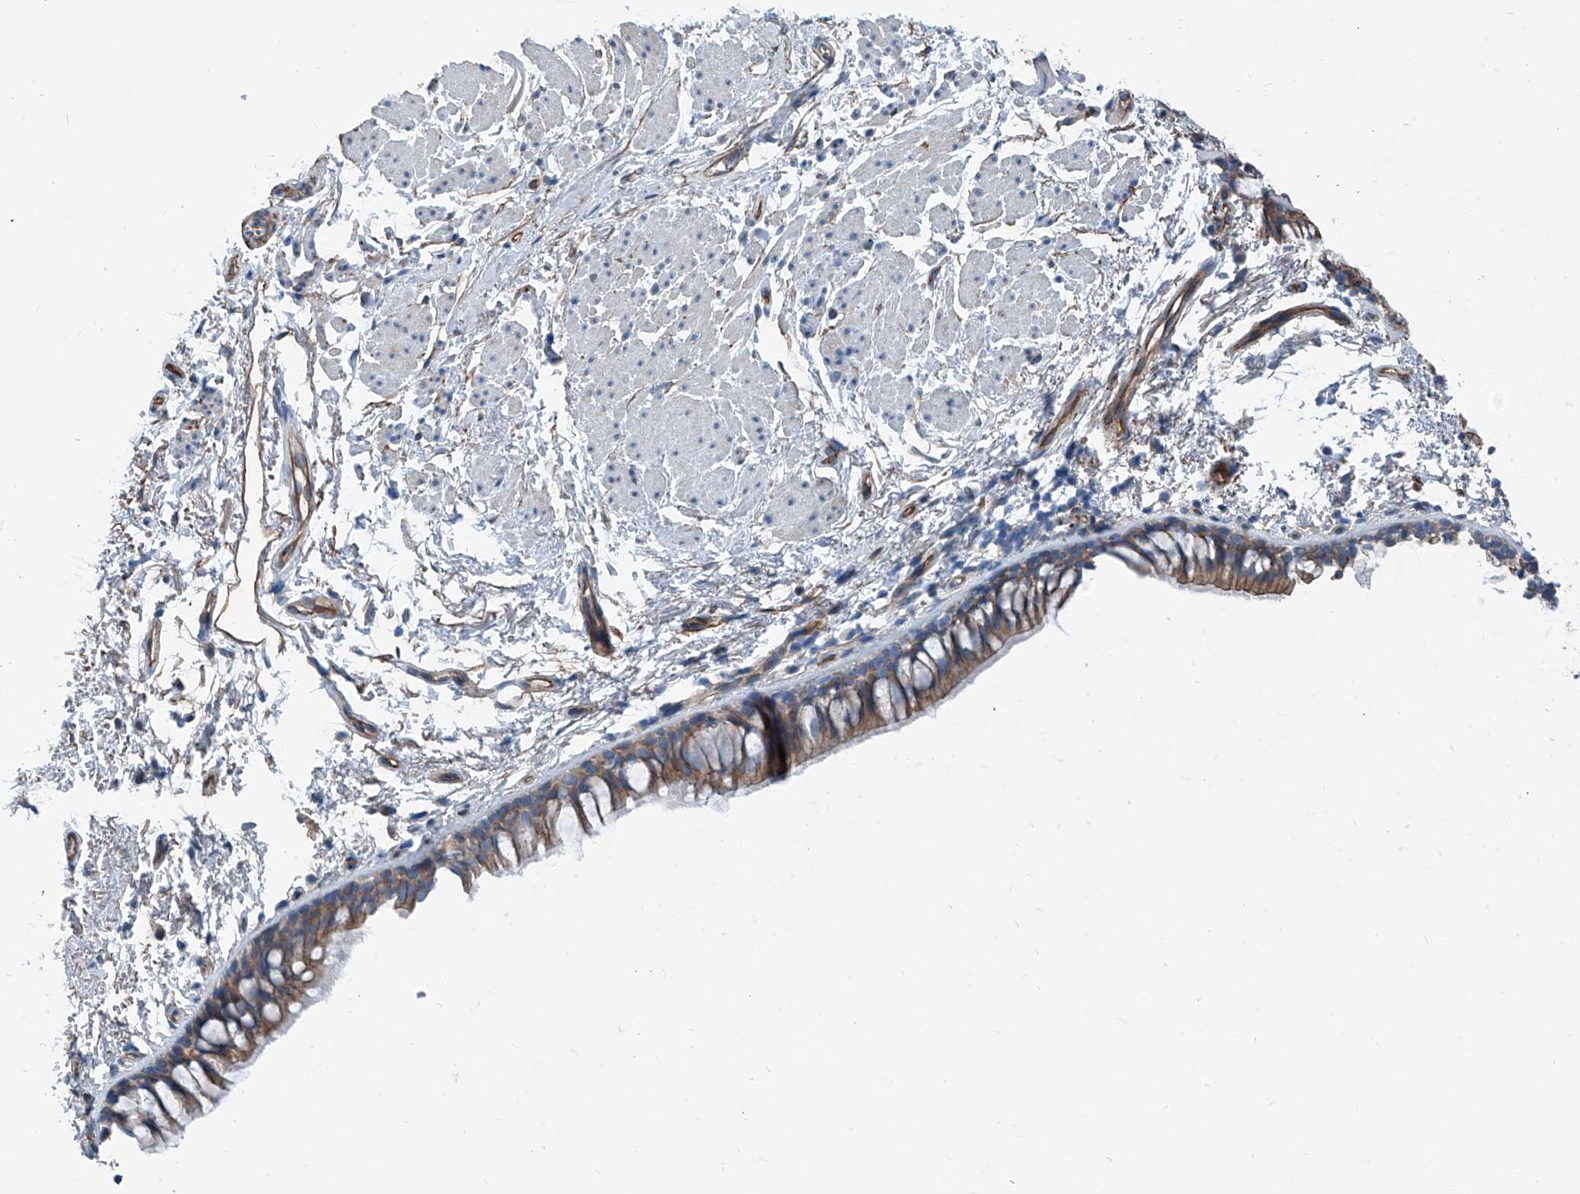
{"staining": {"intensity": "moderate", "quantity": ">75%", "location": "cytoplasmic/membranous"}, "tissue": "bronchus", "cell_type": "Respiratory epithelial cells", "image_type": "normal", "snomed": [{"axis": "morphology", "description": "Normal tissue, NOS"}, {"axis": "topography", "description": "Cartilage tissue"}, {"axis": "topography", "description": "Bronchus"}], "caption": "Immunohistochemistry (IHC) image of normal human bronchus stained for a protein (brown), which exhibits medium levels of moderate cytoplasmic/membranous staining in approximately >75% of respiratory epithelial cells.", "gene": "THEMIS2", "patient": {"sex": "female", "age": 73}}